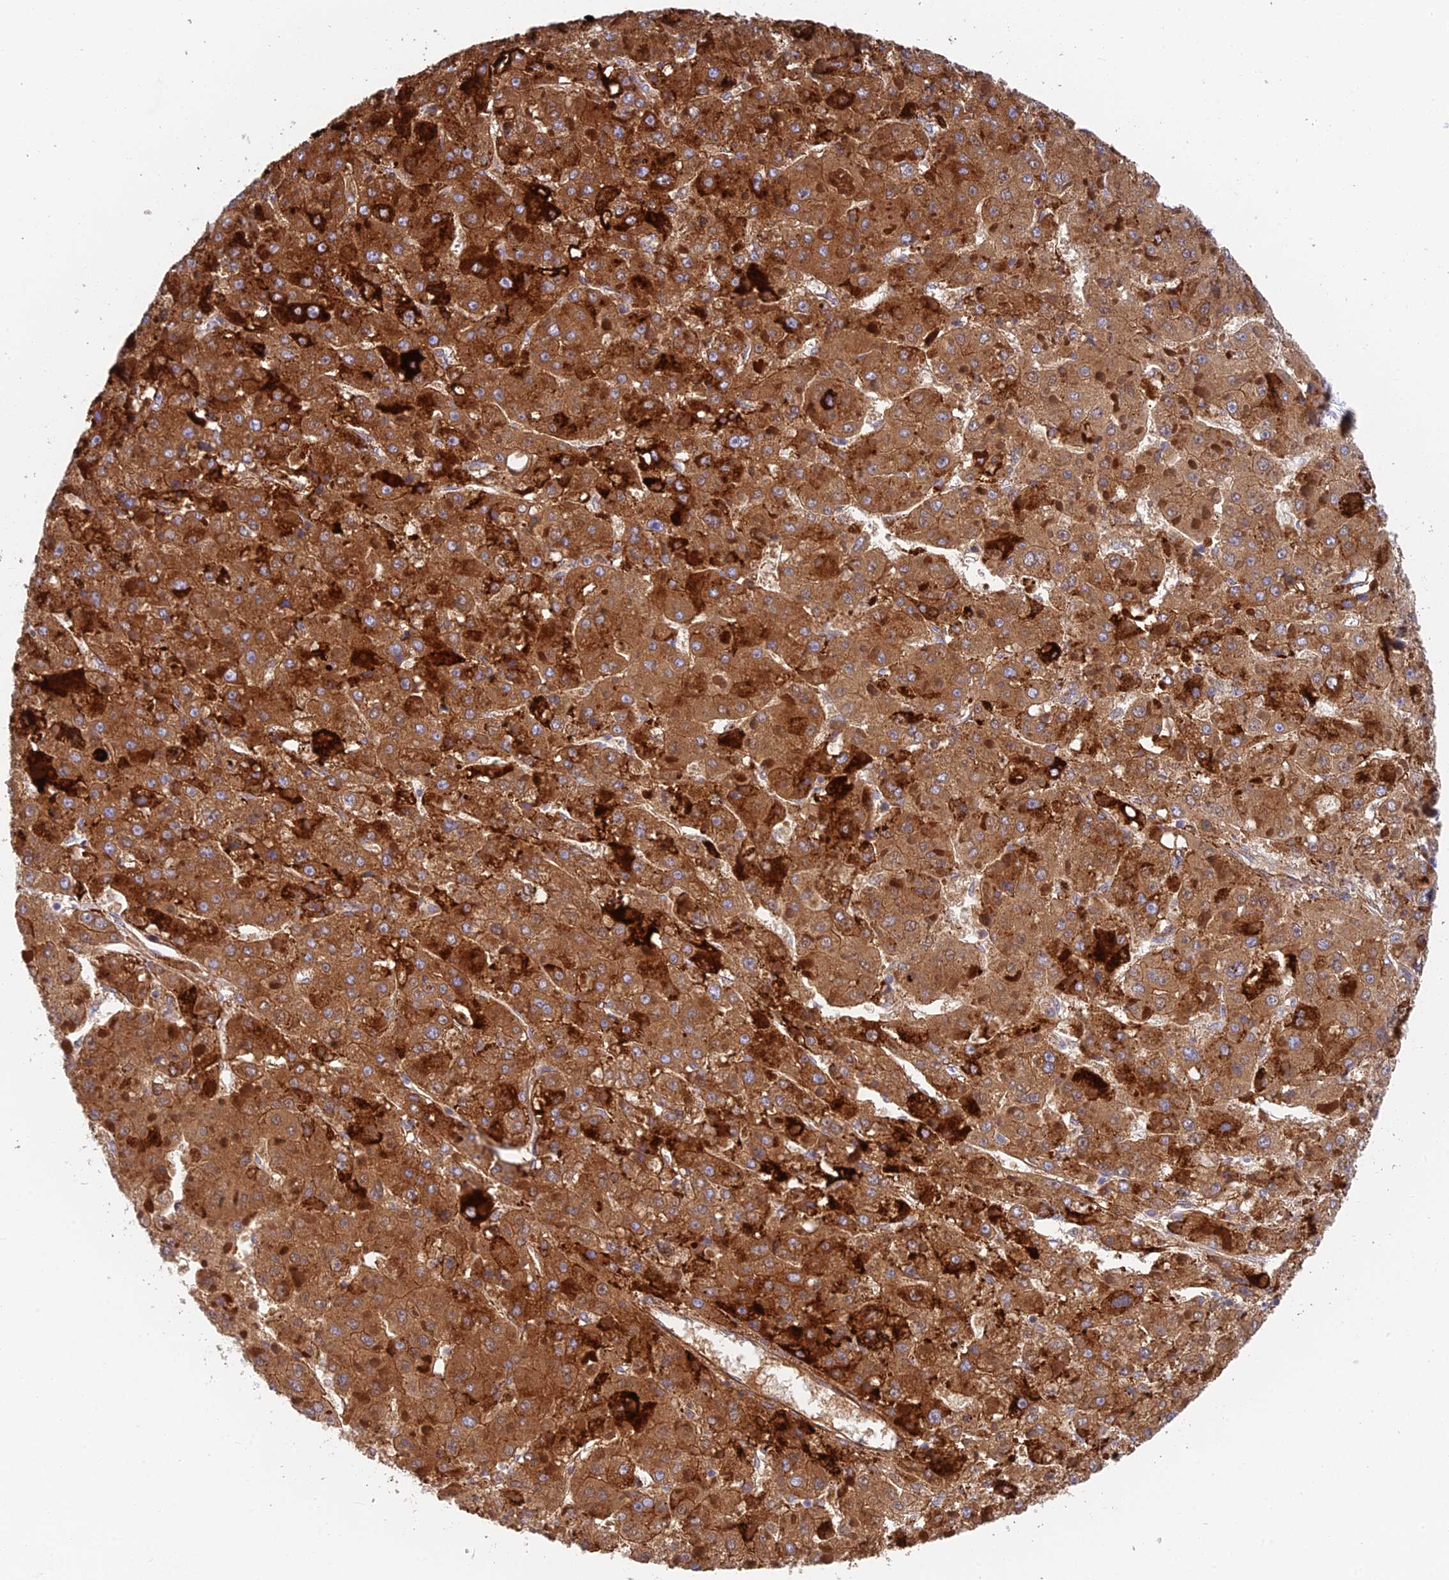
{"staining": {"intensity": "strong", "quantity": ">75%", "location": "cytoplasmic/membranous"}, "tissue": "liver cancer", "cell_type": "Tumor cells", "image_type": "cancer", "snomed": [{"axis": "morphology", "description": "Carcinoma, Hepatocellular, NOS"}, {"axis": "topography", "description": "Liver"}], "caption": "Immunohistochemical staining of hepatocellular carcinoma (liver) shows strong cytoplasmic/membranous protein positivity in approximately >75% of tumor cells.", "gene": "ADAMTS13", "patient": {"sex": "female", "age": 73}}